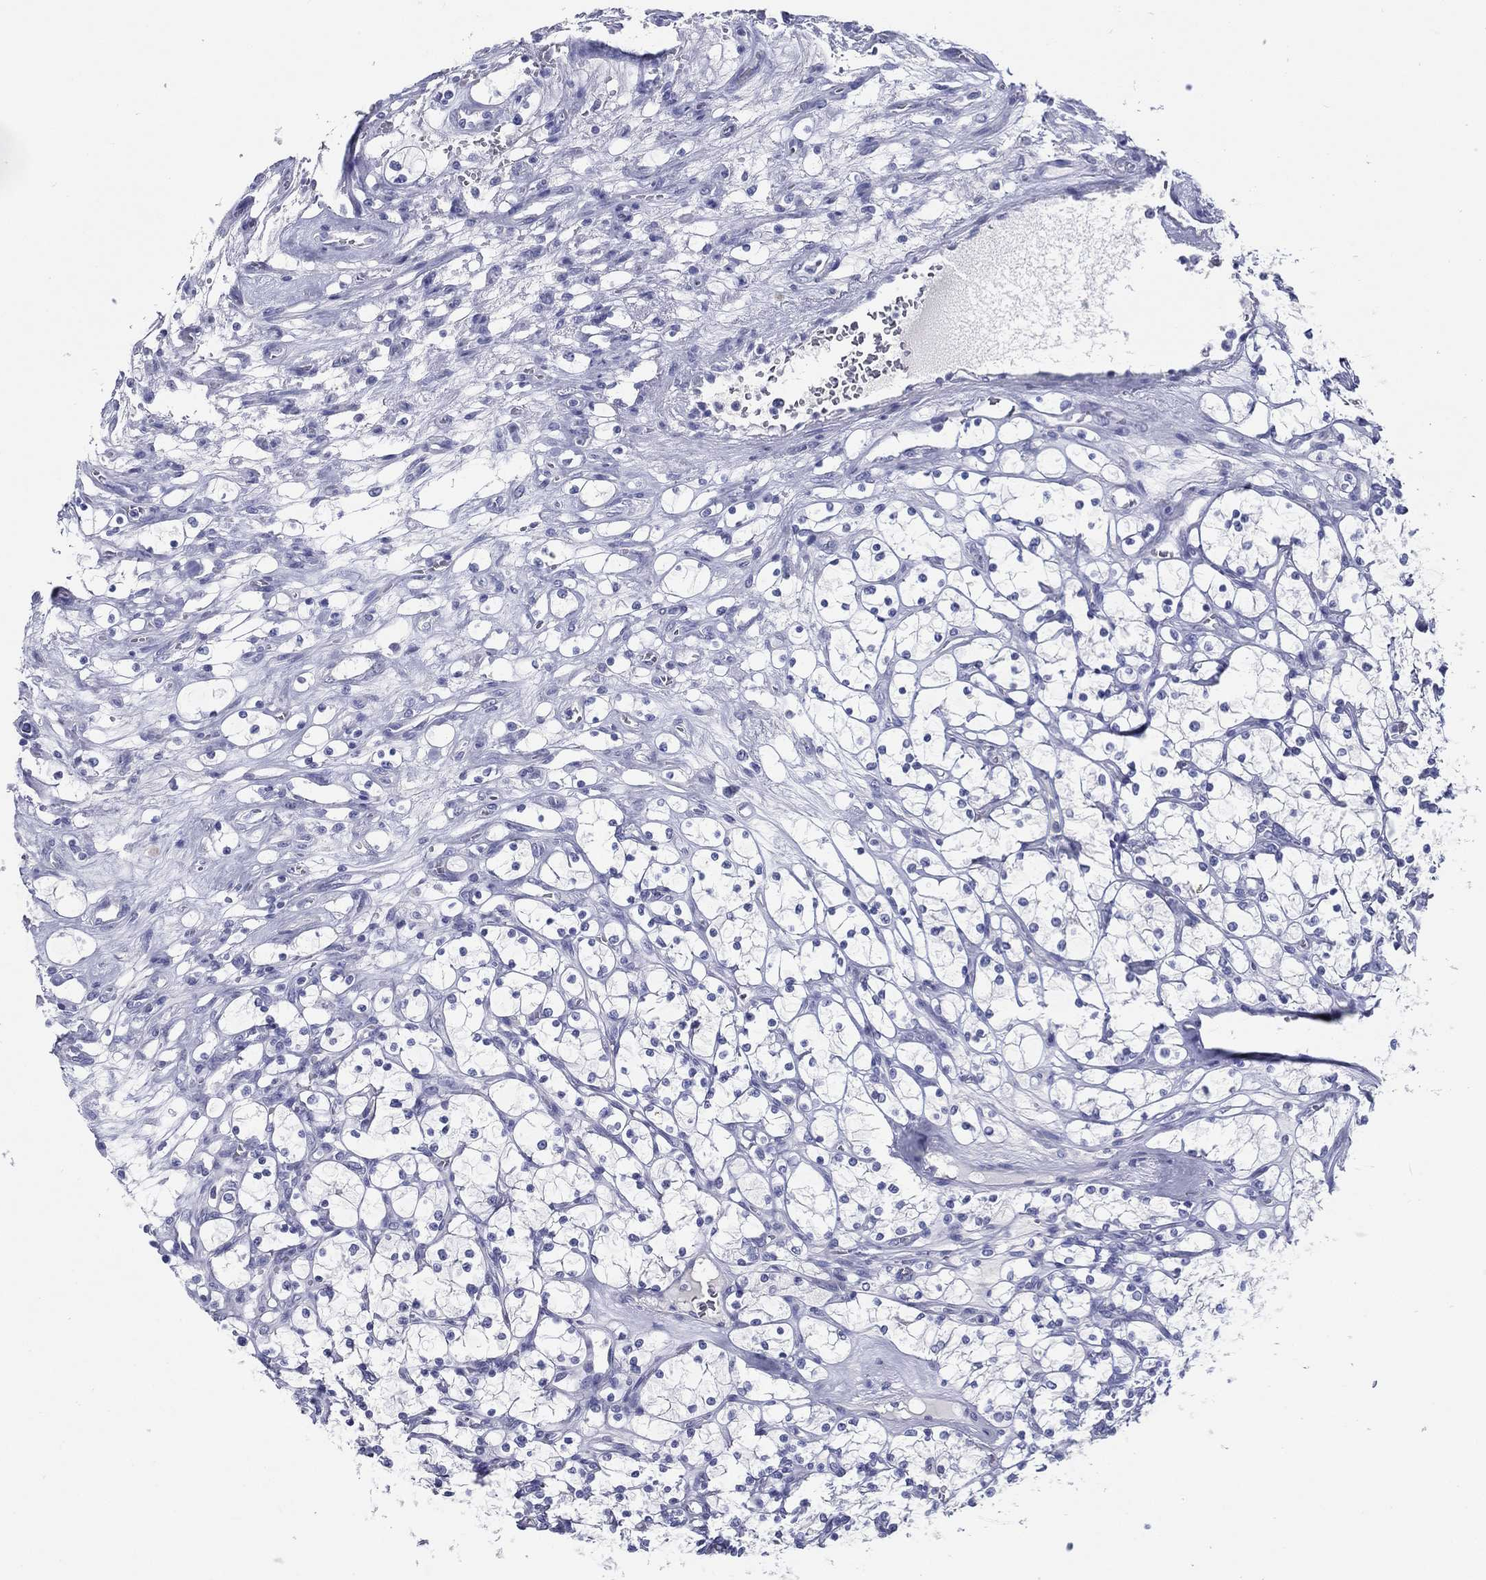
{"staining": {"intensity": "negative", "quantity": "none", "location": "none"}, "tissue": "renal cancer", "cell_type": "Tumor cells", "image_type": "cancer", "snomed": [{"axis": "morphology", "description": "Adenocarcinoma, NOS"}, {"axis": "topography", "description": "Kidney"}], "caption": "This photomicrograph is of renal cancer (adenocarcinoma) stained with IHC to label a protein in brown with the nuclei are counter-stained blue. There is no positivity in tumor cells.", "gene": "TFAP2A", "patient": {"sex": "female", "age": 69}}